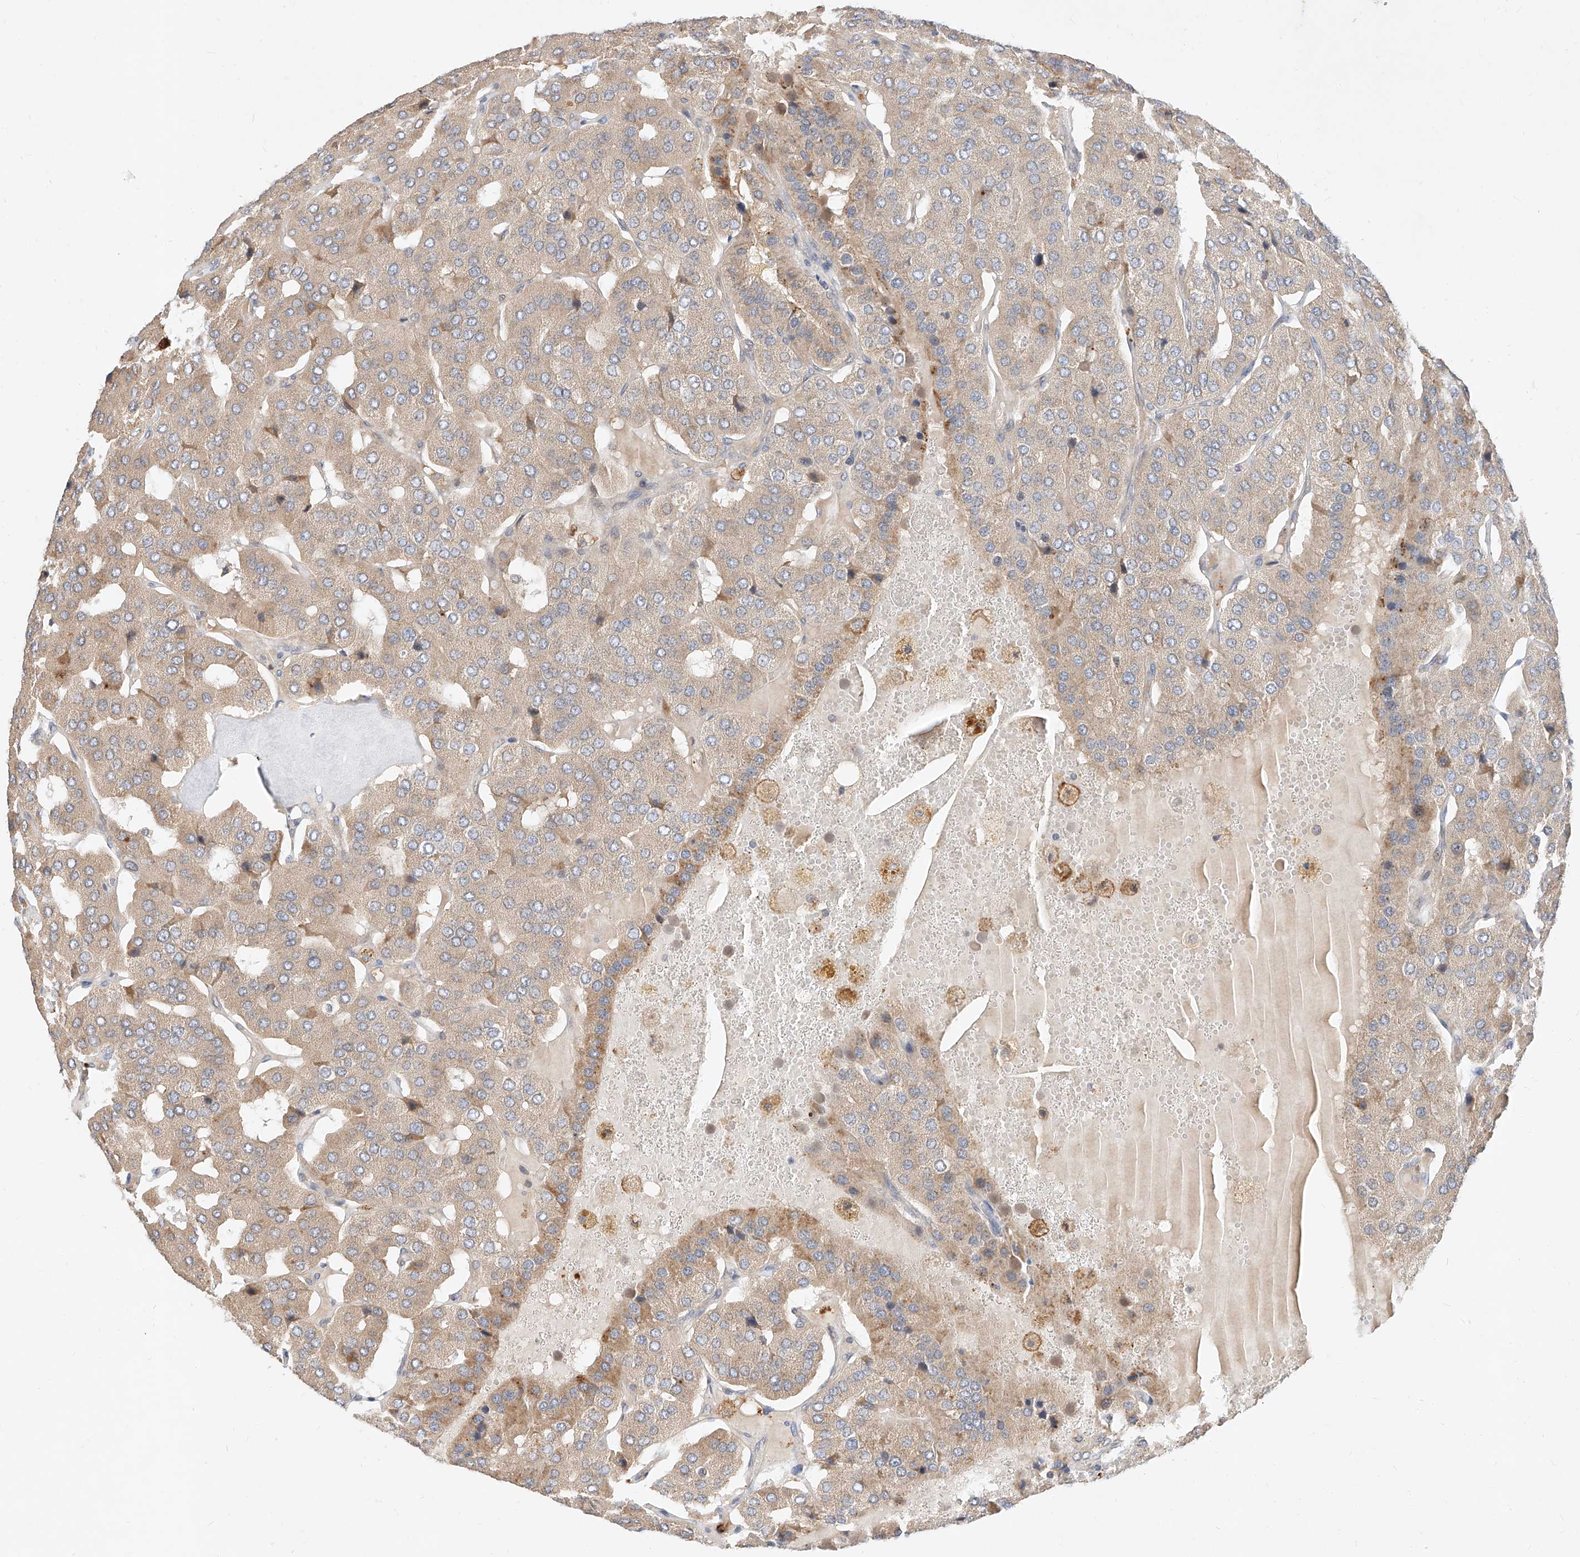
{"staining": {"intensity": "weak", "quantity": ">75%", "location": "cytoplasmic/membranous"}, "tissue": "parathyroid gland", "cell_type": "Glandular cells", "image_type": "normal", "snomed": [{"axis": "morphology", "description": "Normal tissue, NOS"}, {"axis": "morphology", "description": "Adenoma, NOS"}, {"axis": "topography", "description": "Parathyroid gland"}], "caption": "DAB immunohistochemical staining of benign parathyroid gland exhibits weak cytoplasmic/membranous protein staining in about >75% of glandular cells.", "gene": "DIRAS3", "patient": {"sex": "female", "age": 86}}